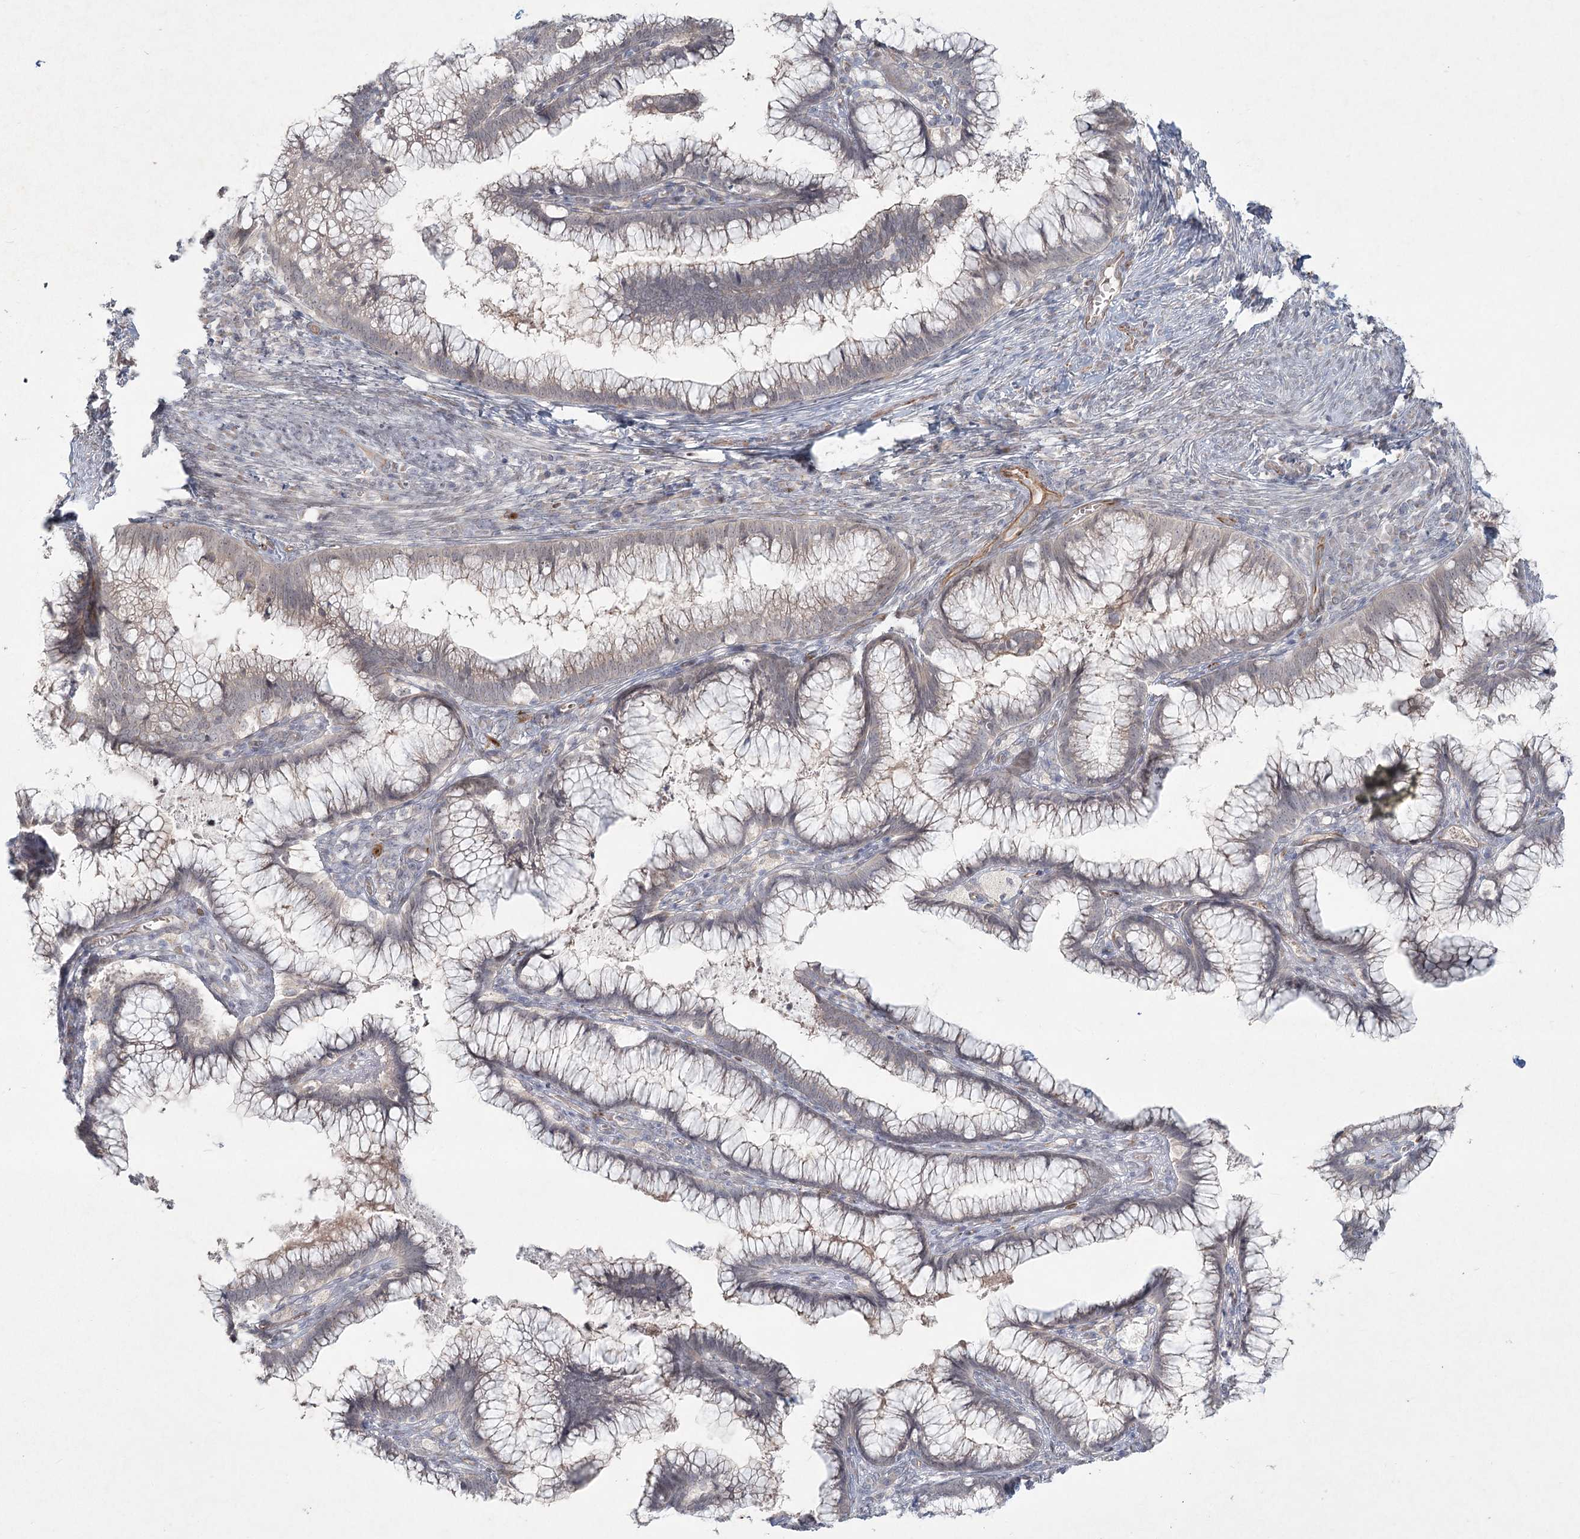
{"staining": {"intensity": "weak", "quantity": "<25%", "location": "cytoplasmic/membranous"}, "tissue": "cervical cancer", "cell_type": "Tumor cells", "image_type": "cancer", "snomed": [{"axis": "morphology", "description": "Adenocarcinoma, NOS"}, {"axis": "topography", "description": "Cervix"}], "caption": "There is no significant staining in tumor cells of adenocarcinoma (cervical). The staining is performed using DAB brown chromogen with nuclei counter-stained in using hematoxylin.", "gene": "LRP2BP", "patient": {"sex": "female", "age": 36}}